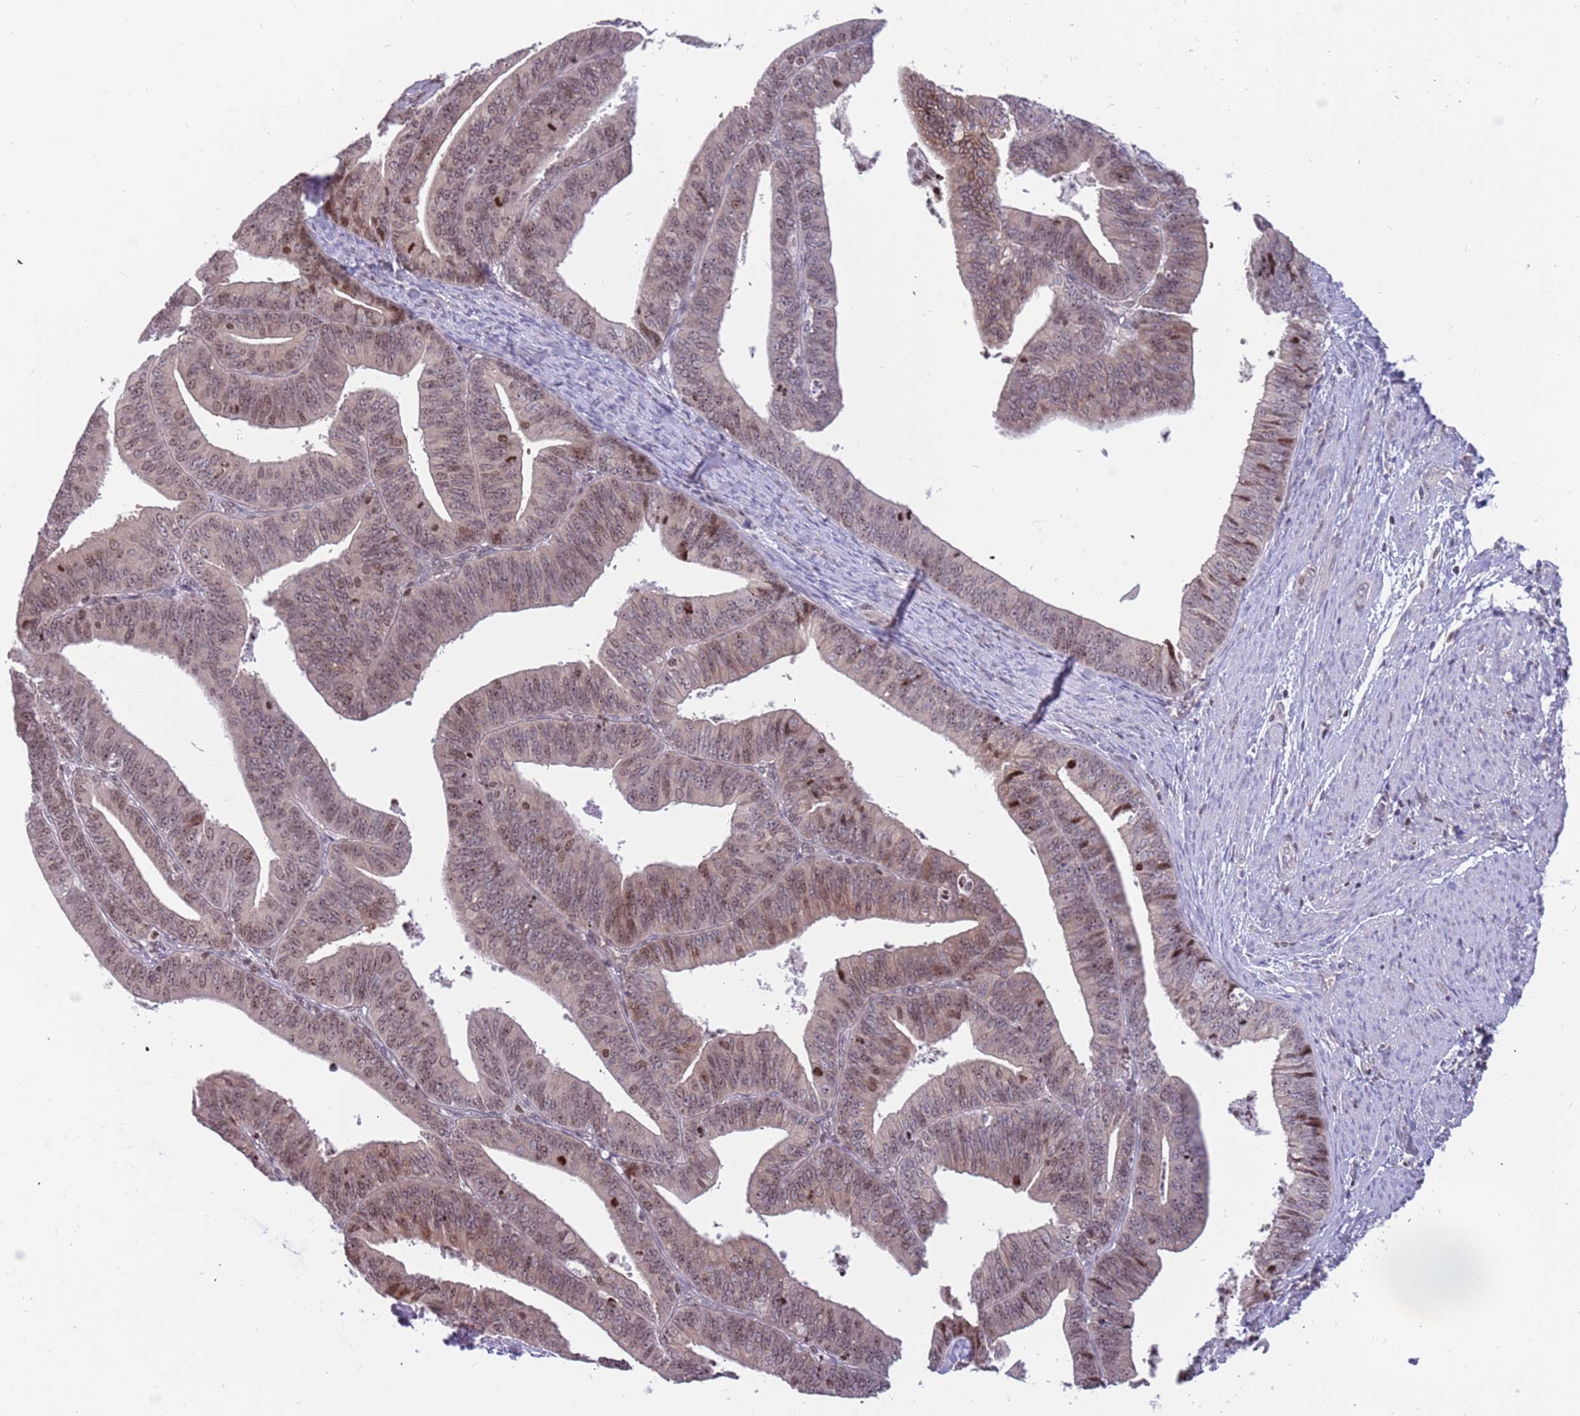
{"staining": {"intensity": "moderate", "quantity": "25%-75%", "location": "nuclear"}, "tissue": "endometrial cancer", "cell_type": "Tumor cells", "image_type": "cancer", "snomed": [{"axis": "morphology", "description": "Adenocarcinoma, NOS"}, {"axis": "topography", "description": "Endometrium"}], "caption": "Protein staining of endometrial cancer tissue displays moderate nuclear staining in approximately 25%-75% of tumor cells.", "gene": "ARHGEF5", "patient": {"sex": "female", "age": 73}}